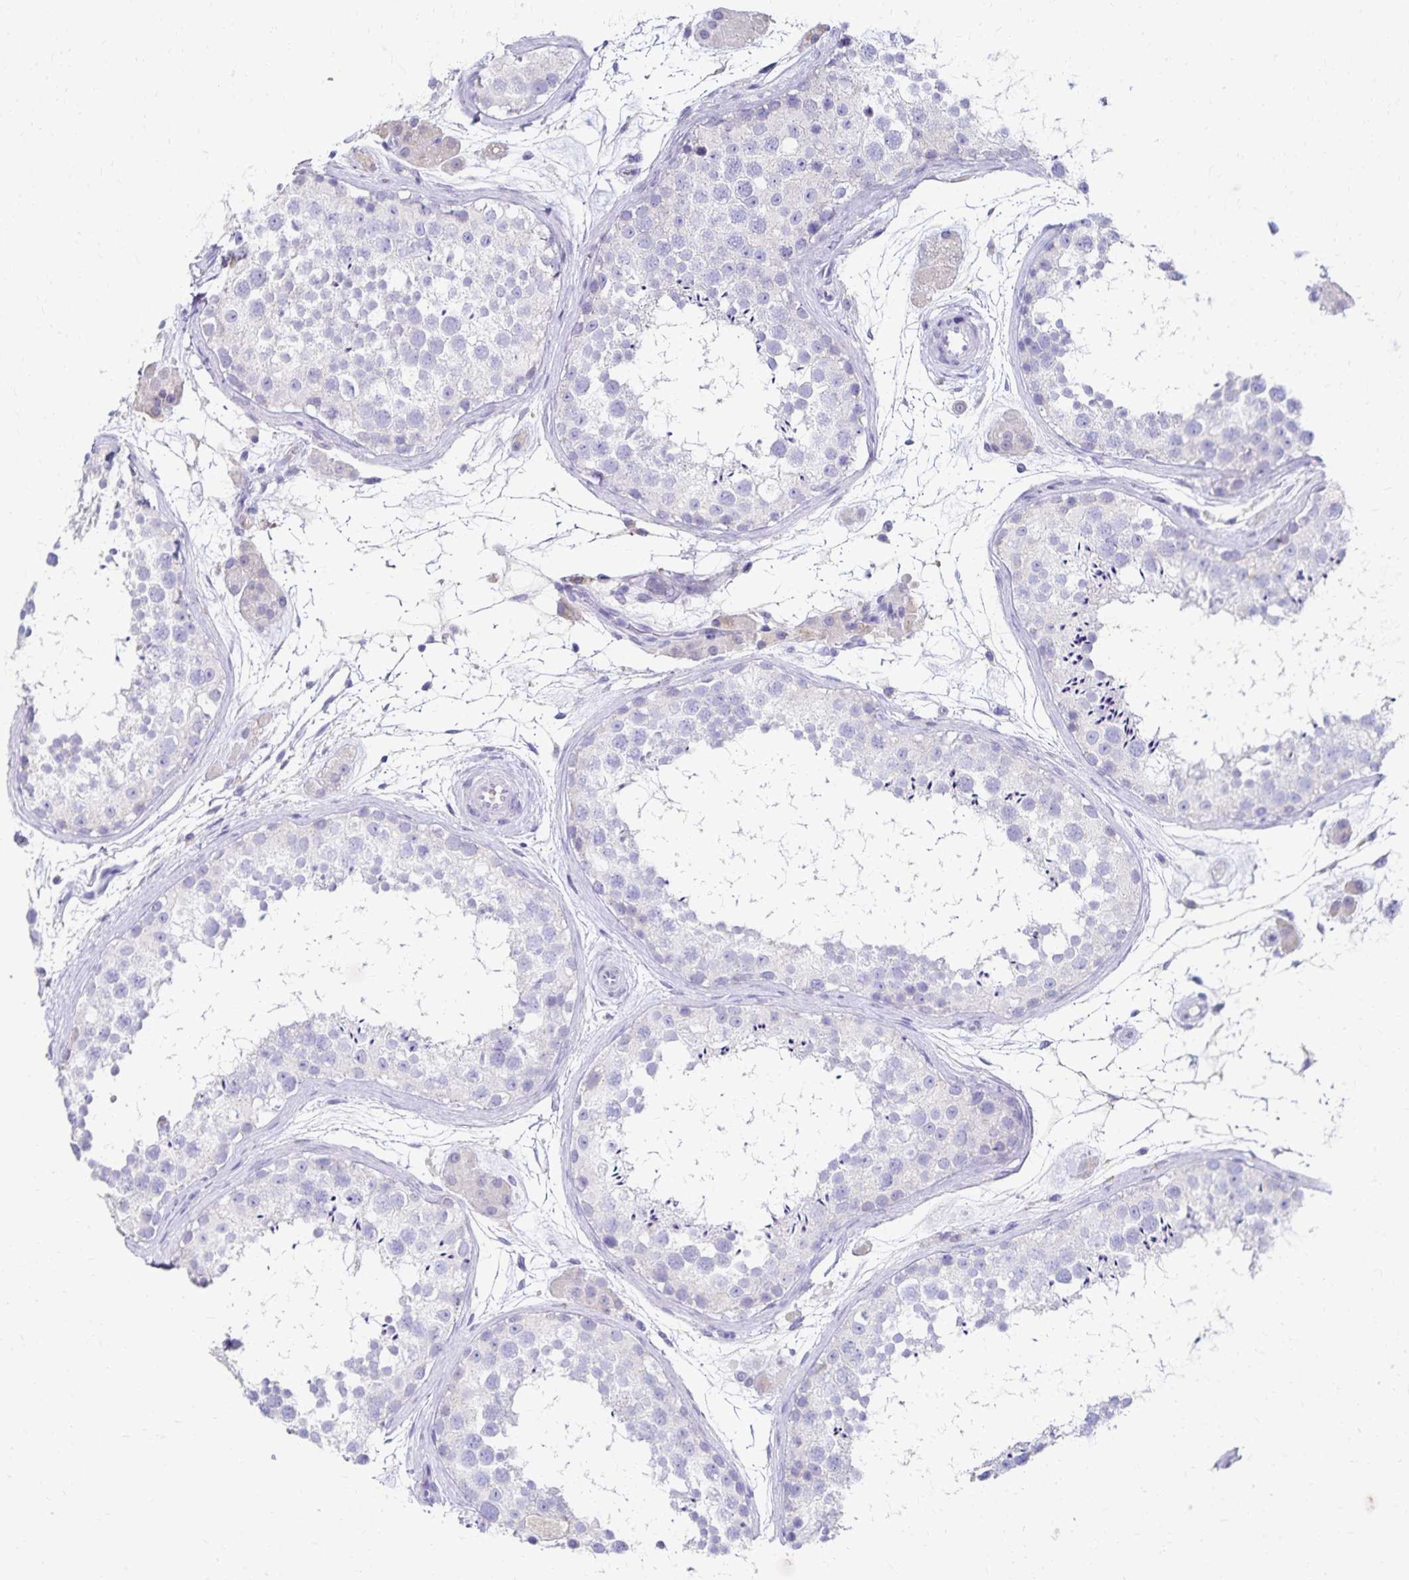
{"staining": {"intensity": "negative", "quantity": "none", "location": "none"}, "tissue": "testis", "cell_type": "Cells in seminiferous ducts", "image_type": "normal", "snomed": [{"axis": "morphology", "description": "Normal tissue, NOS"}, {"axis": "topography", "description": "Testis"}], "caption": "A micrograph of testis stained for a protein exhibits no brown staining in cells in seminiferous ducts. The staining is performed using DAB brown chromogen with nuclei counter-stained in using hematoxylin.", "gene": "PAX5", "patient": {"sex": "male", "age": 41}}